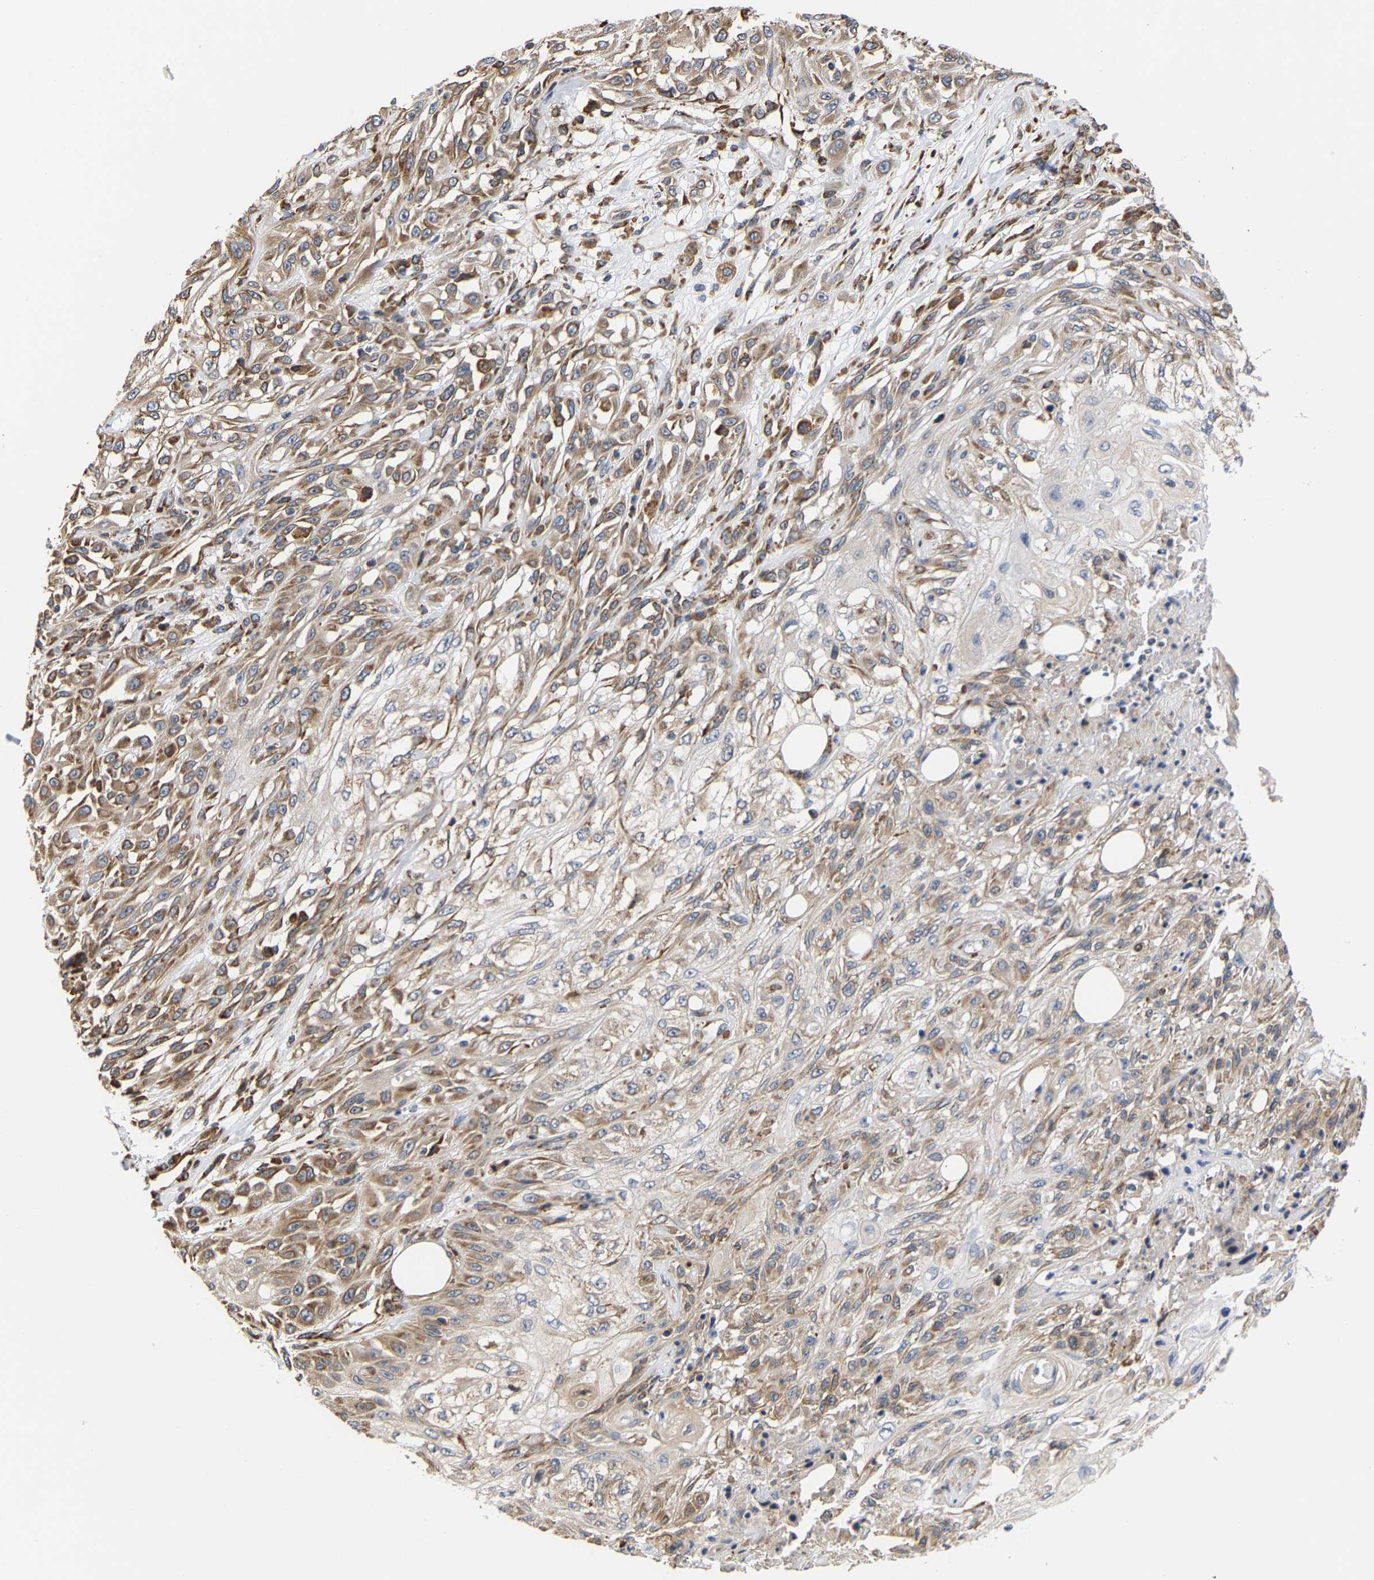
{"staining": {"intensity": "moderate", "quantity": ">75%", "location": "cytoplasmic/membranous"}, "tissue": "skin cancer", "cell_type": "Tumor cells", "image_type": "cancer", "snomed": [{"axis": "morphology", "description": "Squamous cell carcinoma, NOS"}, {"axis": "morphology", "description": "Squamous cell carcinoma, metastatic, NOS"}, {"axis": "topography", "description": "Skin"}, {"axis": "topography", "description": "Lymph node"}], "caption": "Brown immunohistochemical staining in human skin cancer reveals moderate cytoplasmic/membranous expression in about >75% of tumor cells.", "gene": "ARAP1", "patient": {"sex": "male", "age": 75}}